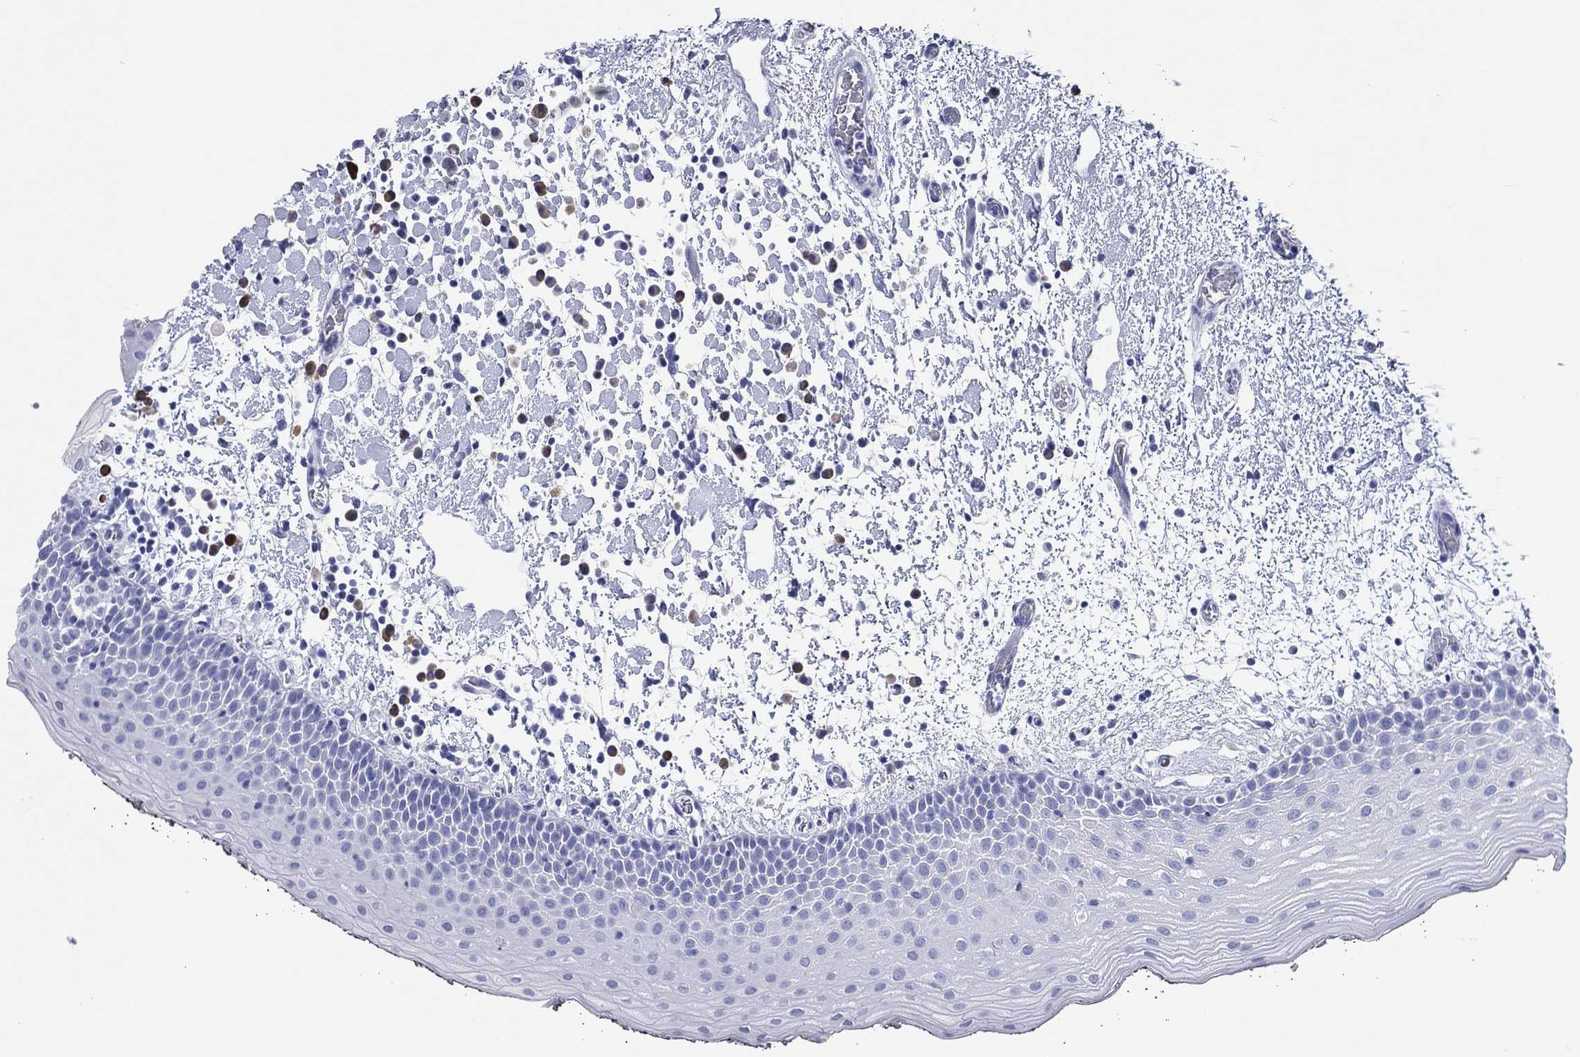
{"staining": {"intensity": "negative", "quantity": "none", "location": "none"}, "tissue": "oral mucosa", "cell_type": "Squamous epithelial cells", "image_type": "normal", "snomed": [{"axis": "morphology", "description": "Normal tissue, NOS"}, {"axis": "morphology", "description": "Squamous cell carcinoma, NOS"}, {"axis": "topography", "description": "Oral tissue"}, {"axis": "topography", "description": "Tounge, NOS"}, {"axis": "topography", "description": "Head-Neck"}], "caption": "Squamous epithelial cells show no significant protein positivity in benign oral mucosa. Brightfield microscopy of immunohistochemistry stained with DAB (brown) and hematoxylin (blue), captured at high magnification.", "gene": "CD79A", "patient": {"sex": "female", "age": 80}}